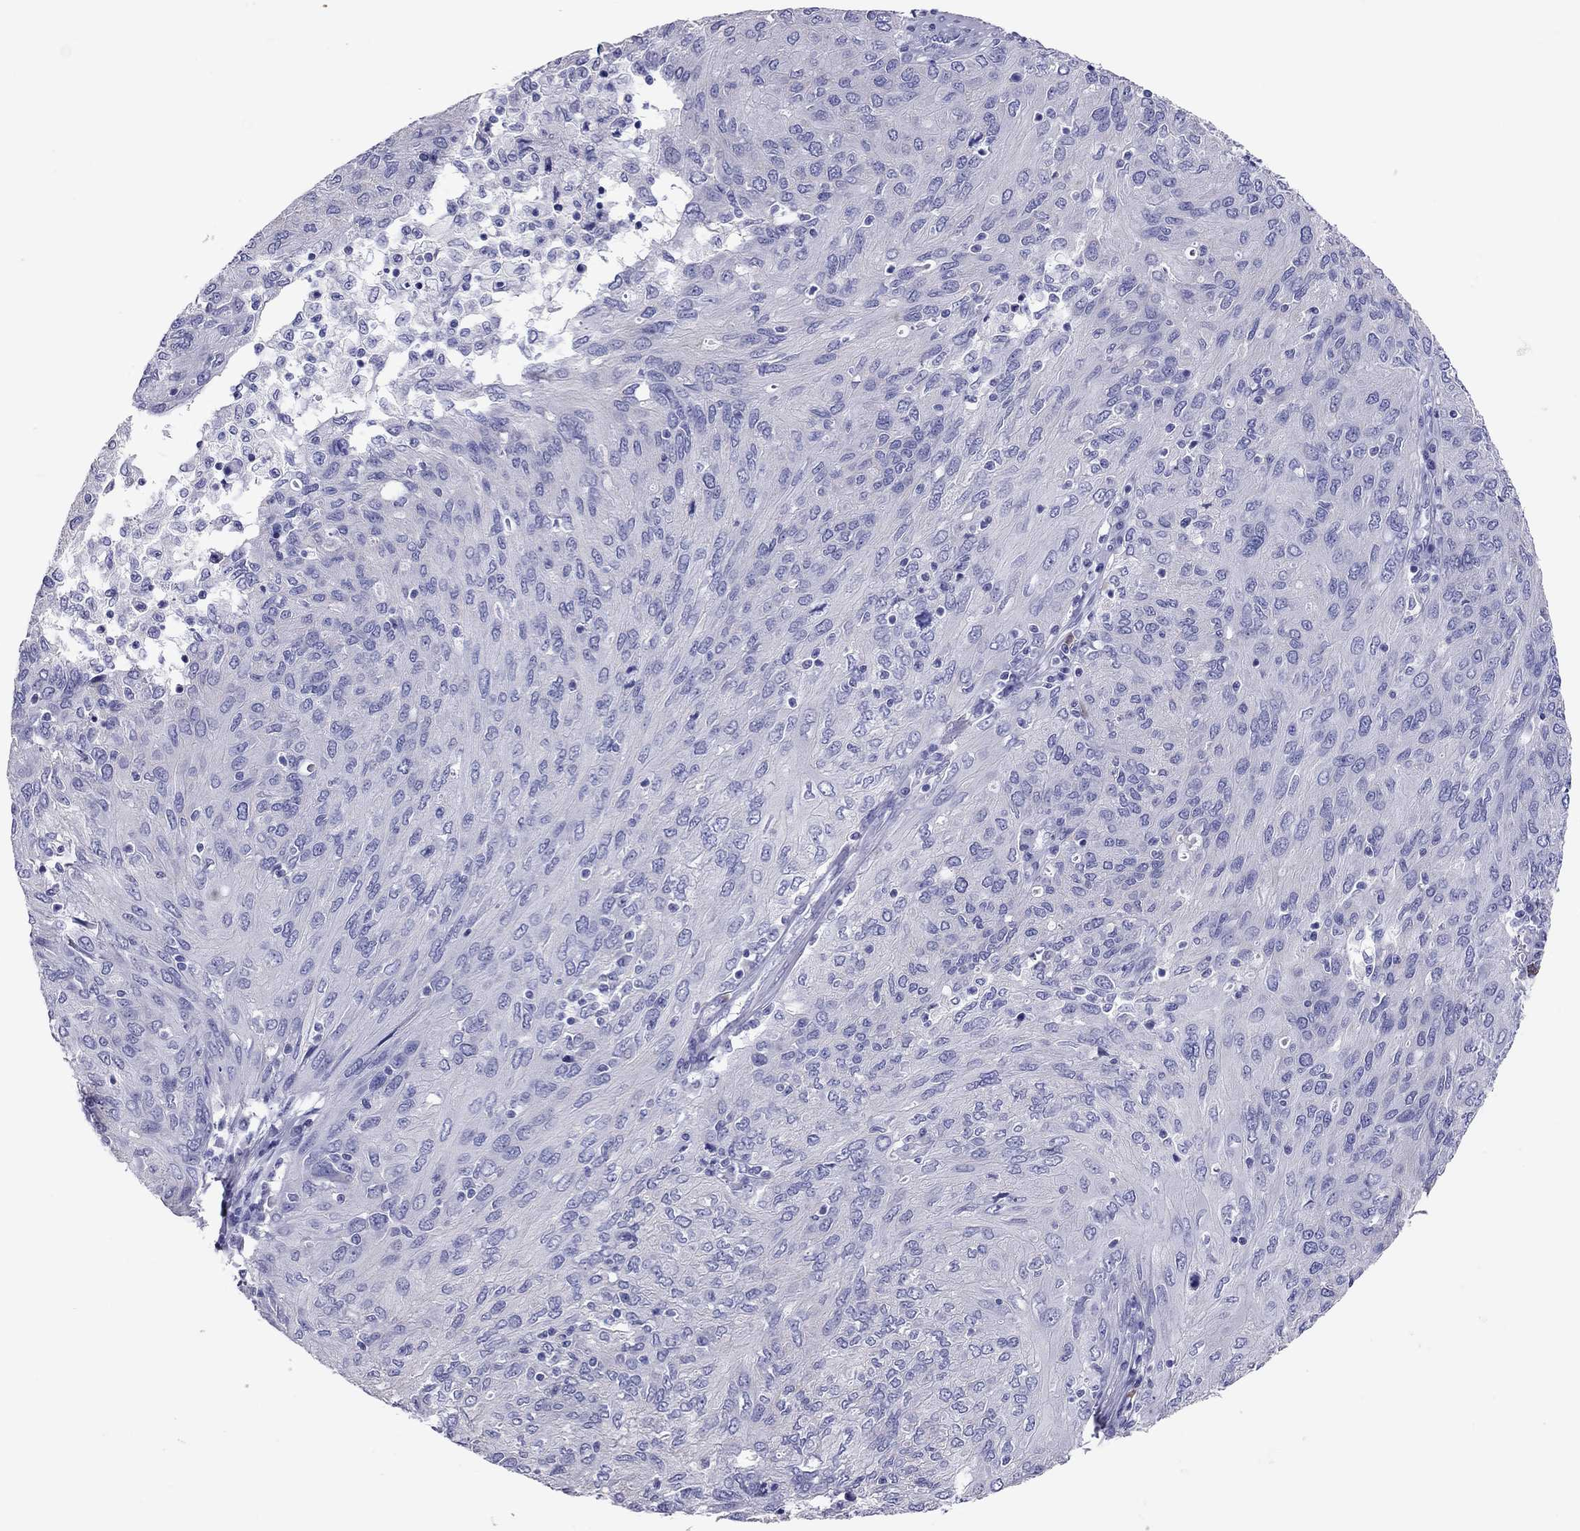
{"staining": {"intensity": "negative", "quantity": "none", "location": "none"}, "tissue": "ovarian cancer", "cell_type": "Tumor cells", "image_type": "cancer", "snomed": [{"axis": "morphology", "description": "Carcinoma, endometroid"}, {"axis": "topography", "description": "Ovary"}], "caption": "Tumor cells show no significant protein positivity in ovarian cancer. Brightfield microscopy of immunohistochemistry (IHC) stained with DAB (3,3'-diaminobenzidine) (brown) and hematoxylin (blue), captured at high magnification.", "gene": "CALHM1", "patient": {"sex": "female", "age": 50}}